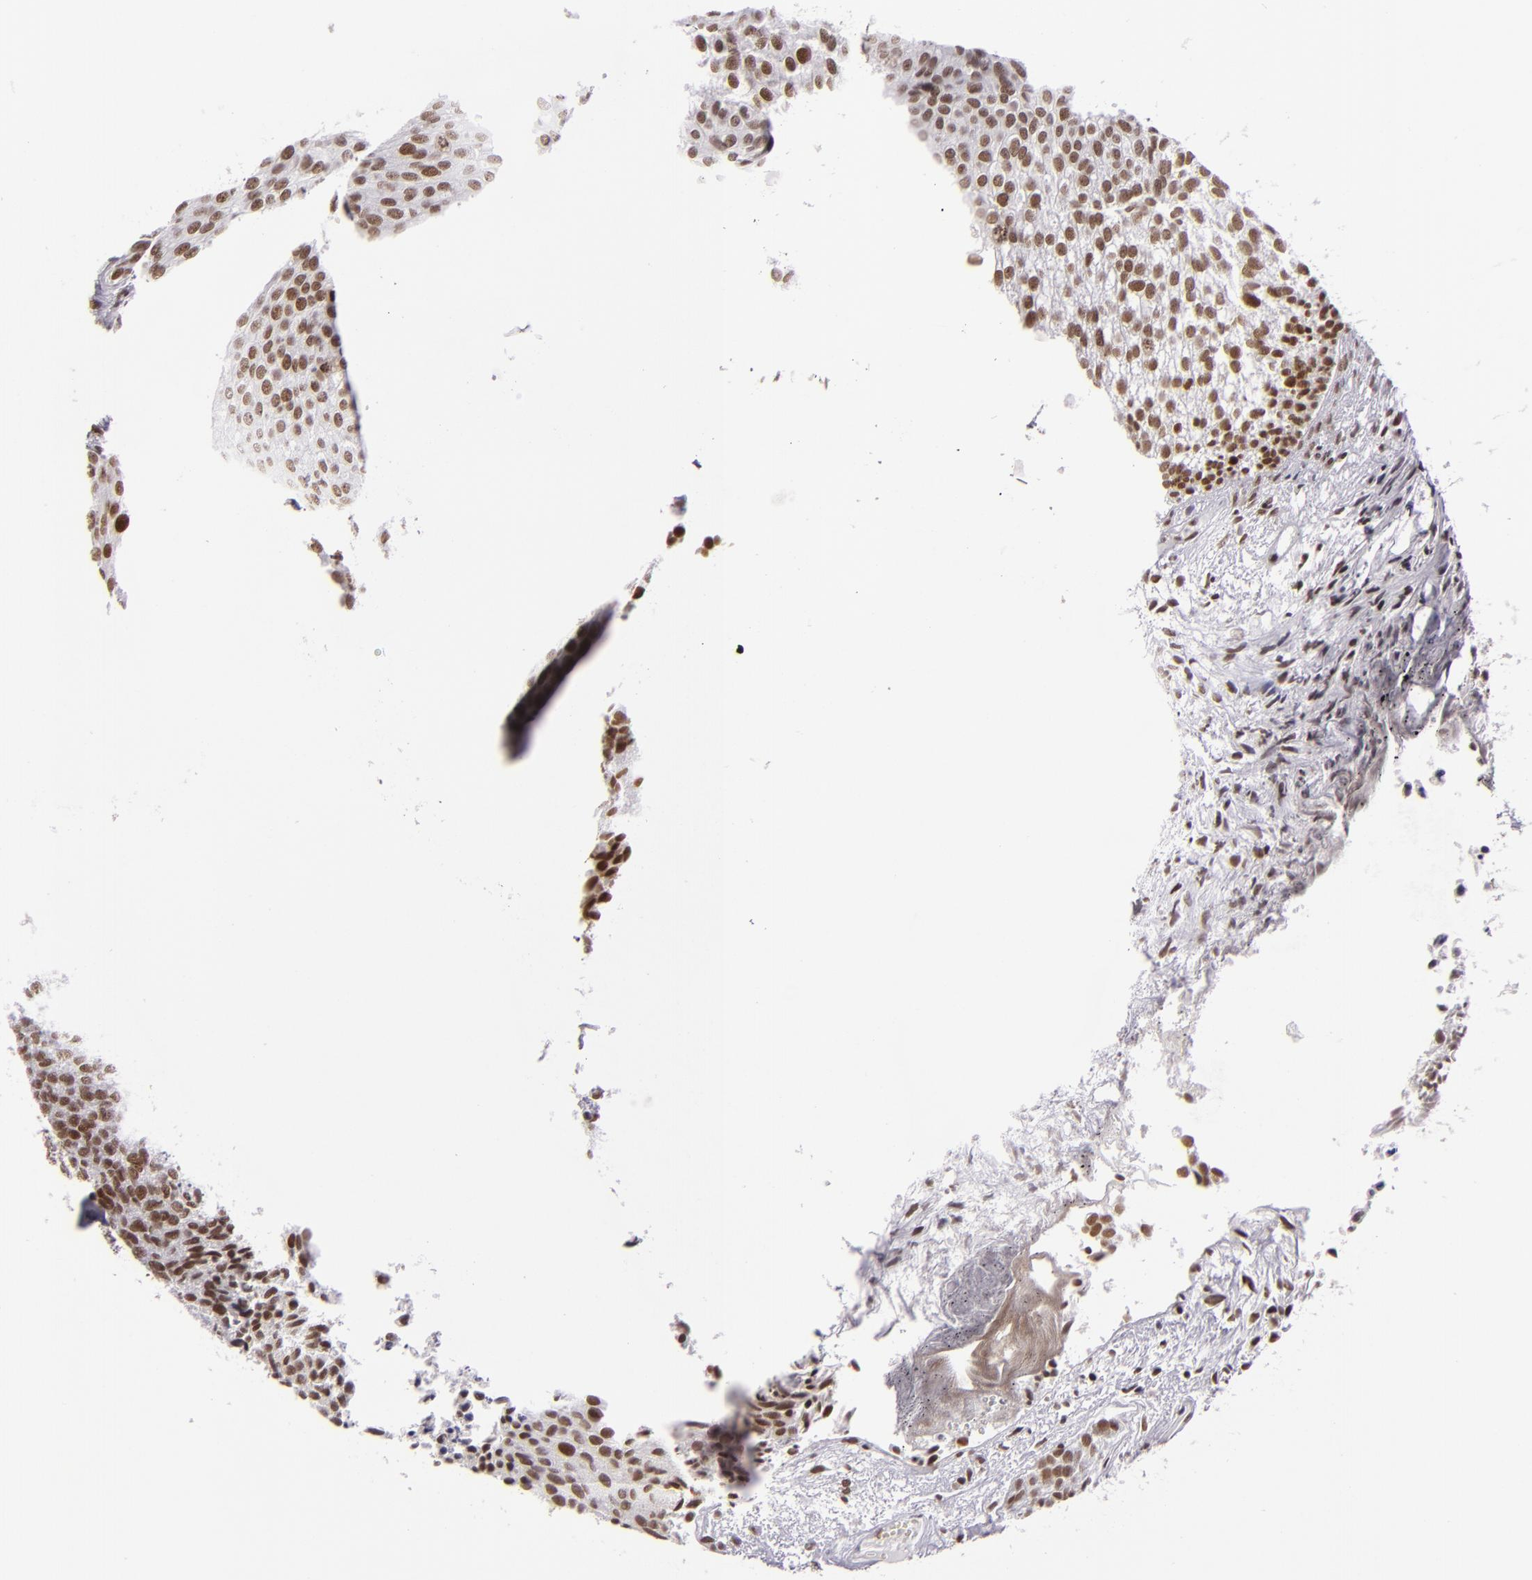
{"staining": {"intensity": "moderate", "quantity": ">75%", "location": "nuclear"}, "tissue": "urothelial cancer", "cell_type": "Tumor cells", "image_type": "cancer", "snomed": [{"axis": "morphology", "description": "Urothelial carcinoma, Low grade"}, {"axis": "topography", "description": "Urinary bladder"}], "caption": "A medium amount of moderate nuclear staining is seen in approximately >75% of tumor cells in low-grade urothelial carcinoma tissue. (DAB IHC, brown staining for protein, blue staining for nuclei).", "gene": "BRD8", "patient": {"sex": "male", "age": 84}}